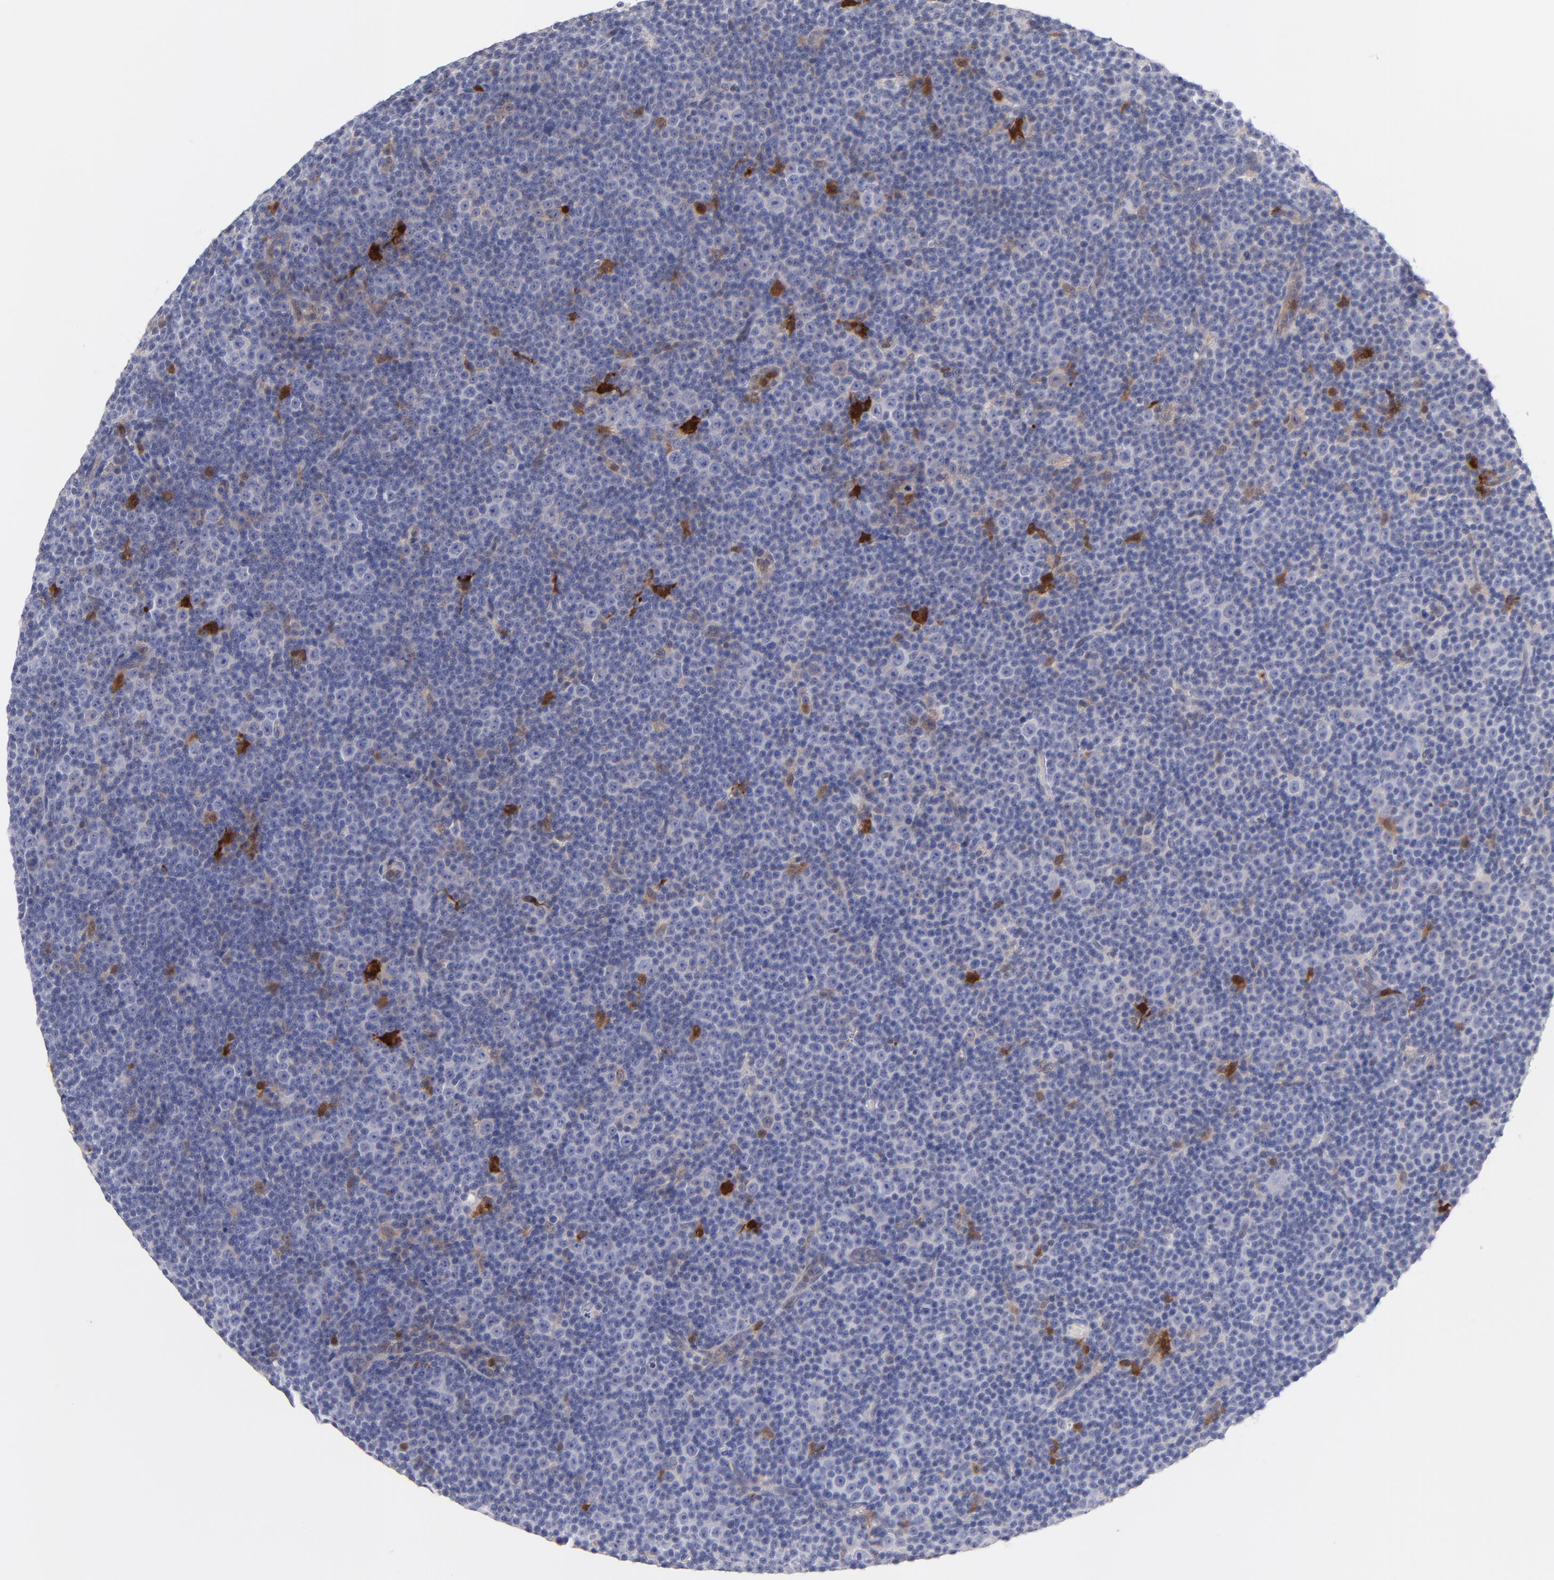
{"staining": {"intensity": "strong", "quantity": "<25%", "location": "cytoplasmic/membranous,nuclear"}, "tissue": "lymphoma", "cell_type": "Tumor cells", "image_type": "cancer", "snomed": [{"axis": "morphology", "description": "Malignant lymphoma, non-Hodgkin's type, Low grade"}, {"axis": "topography", "description": "Lymph node"}], "caption": "High-magnification brightfield microscopy of lymphoma stained with DAB (3,3'-diaminobenzidine) (brown) and counterstained with hematoxylin (blue). tumor cells exhibit strong cytoplasmic/membranous and nuclear staining is seen in approximately<25% of cells.", "gene": "BID", "patient": {"sex": "female", "age": 67}}